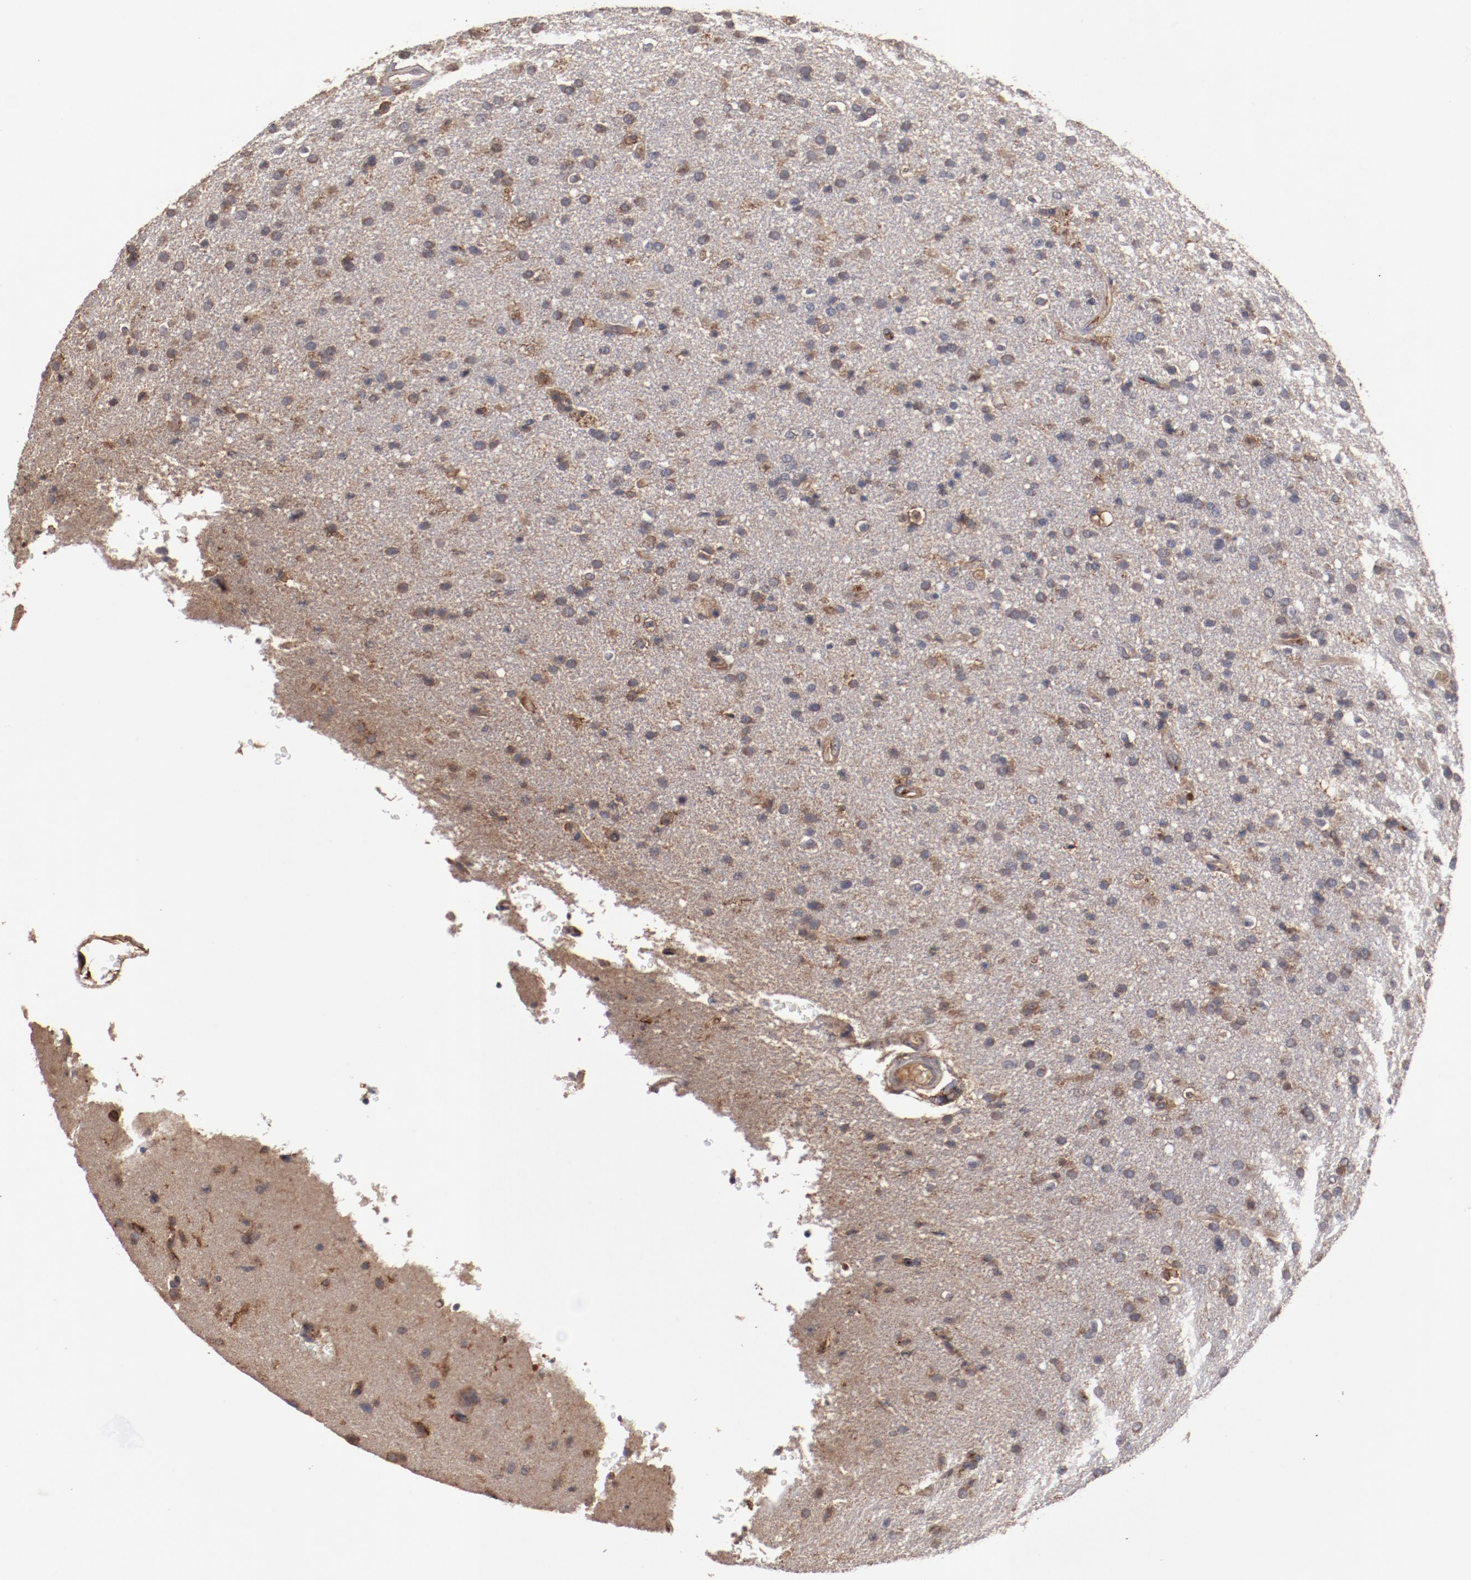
{"staining": {"intensity": "moderate", "quantity": ">75%", "location": "cytoplasmic/membranous,nuclear"}, "tissue": "glioma", "cell_type": "Tumor cells", "image_type": "cancer", "snomed": [{"axis": "morphology", "description": "Glioma, malignant, High grade"}, {"axis": "topography", "description": "Brain"}], "caption": "Immunohistochemistry (DAB) staining of human glioma displays moderate cytoplasmic/membranous and nuclear protein staining in approximately >75% of tumor cells.", "gene": "DIPK2B", "patient": {"sex": "male", "age": 33}}